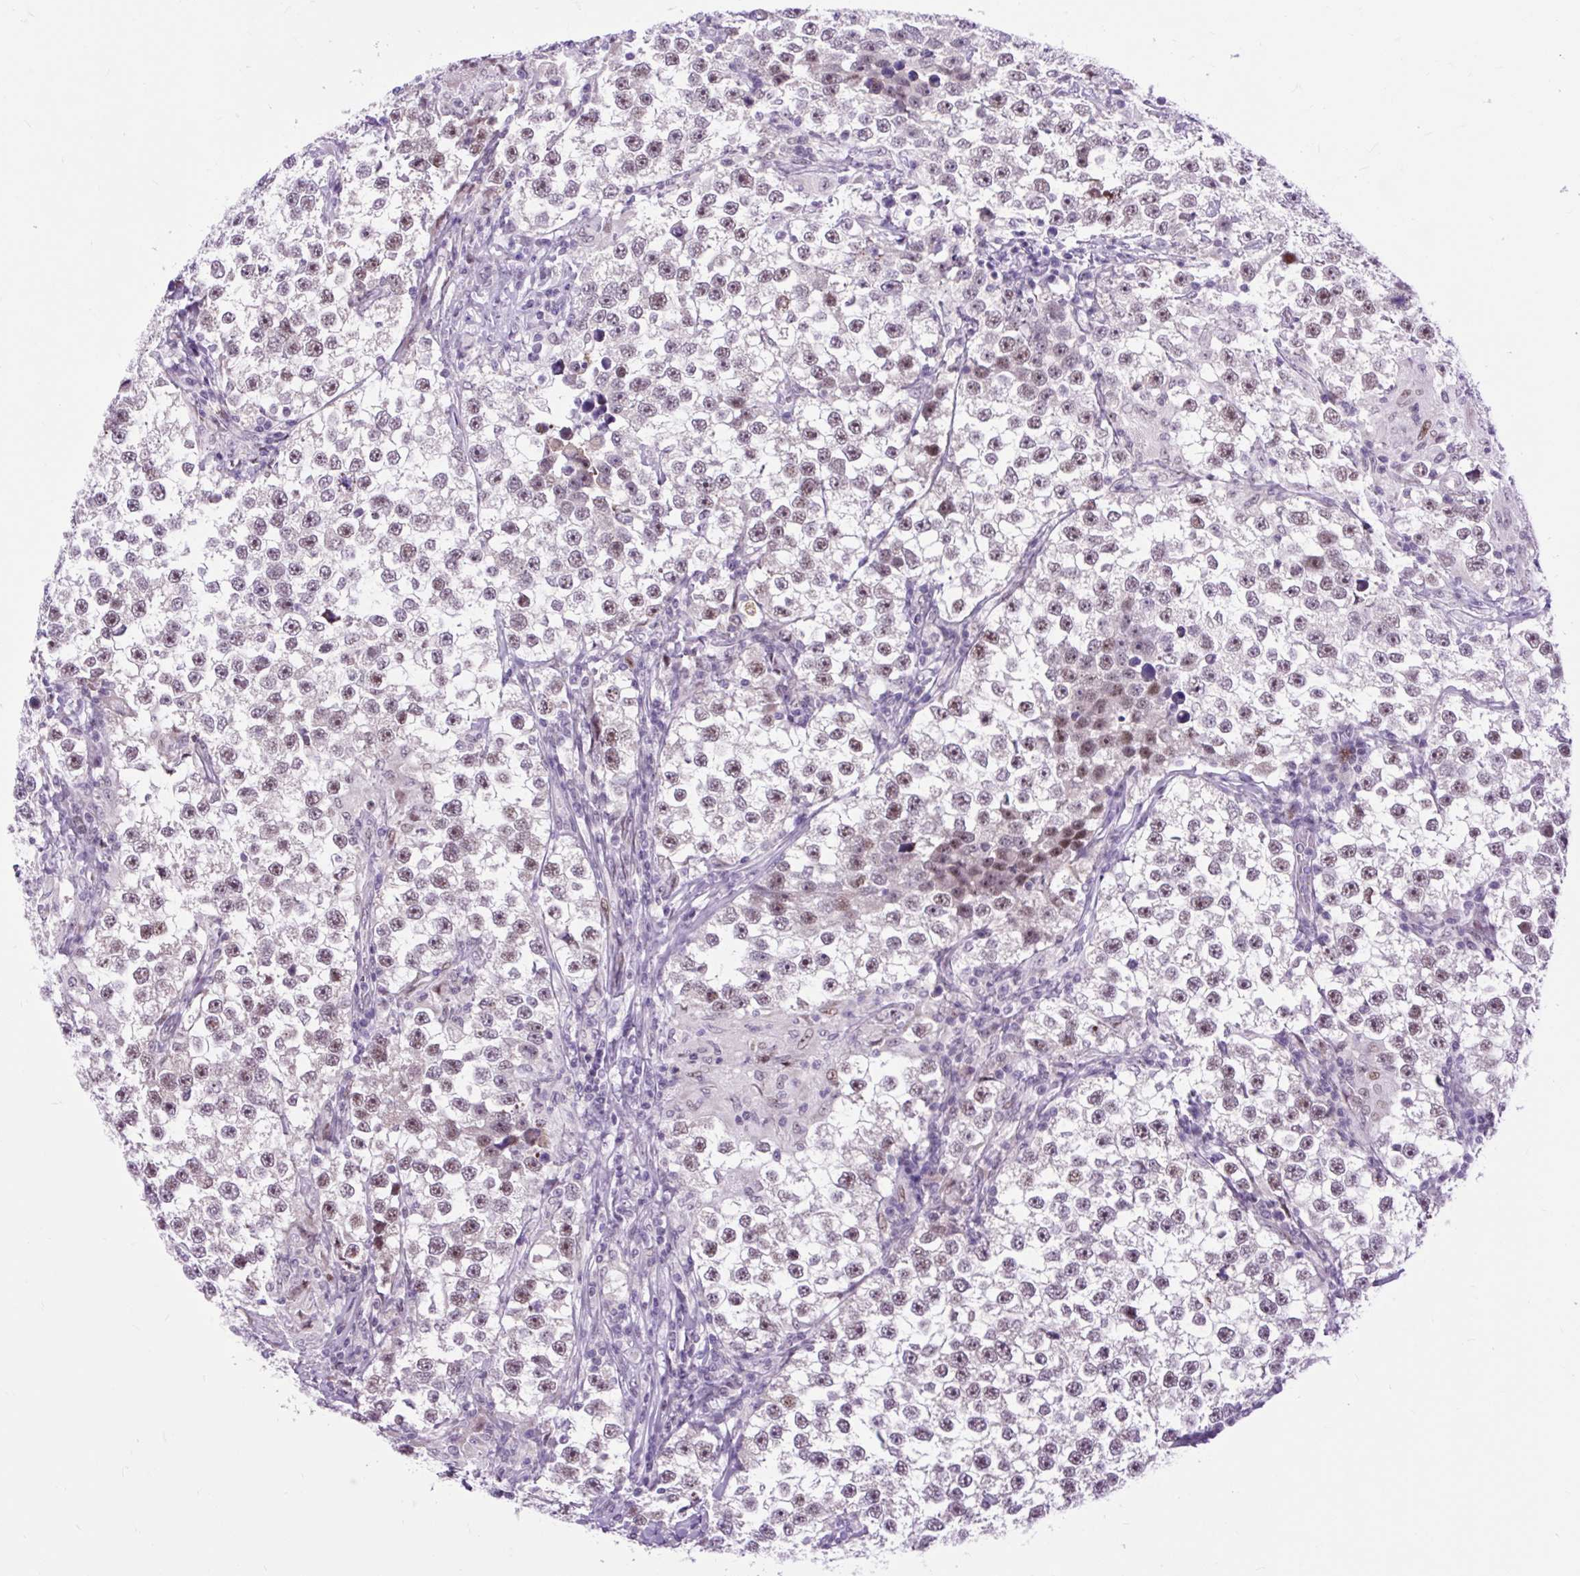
{"staining": {"intensity": "weak", "quantity": ">75%", "location": "nuclear"}, "tissue": "testis cancer", "cell_type": "Tumor cells", "image_type": "cancer", "snomed": [{"axis": "morphology", "description": "Seminoma, NOS"}, {"axis": "topography", "description": "Testis"}], "caption": "Protein staining displays weak nuclear staining in about >75% of tumor cells in testis cancer.", "gene": "CLK2", "patient": {"sex": "male", "age": 46}}